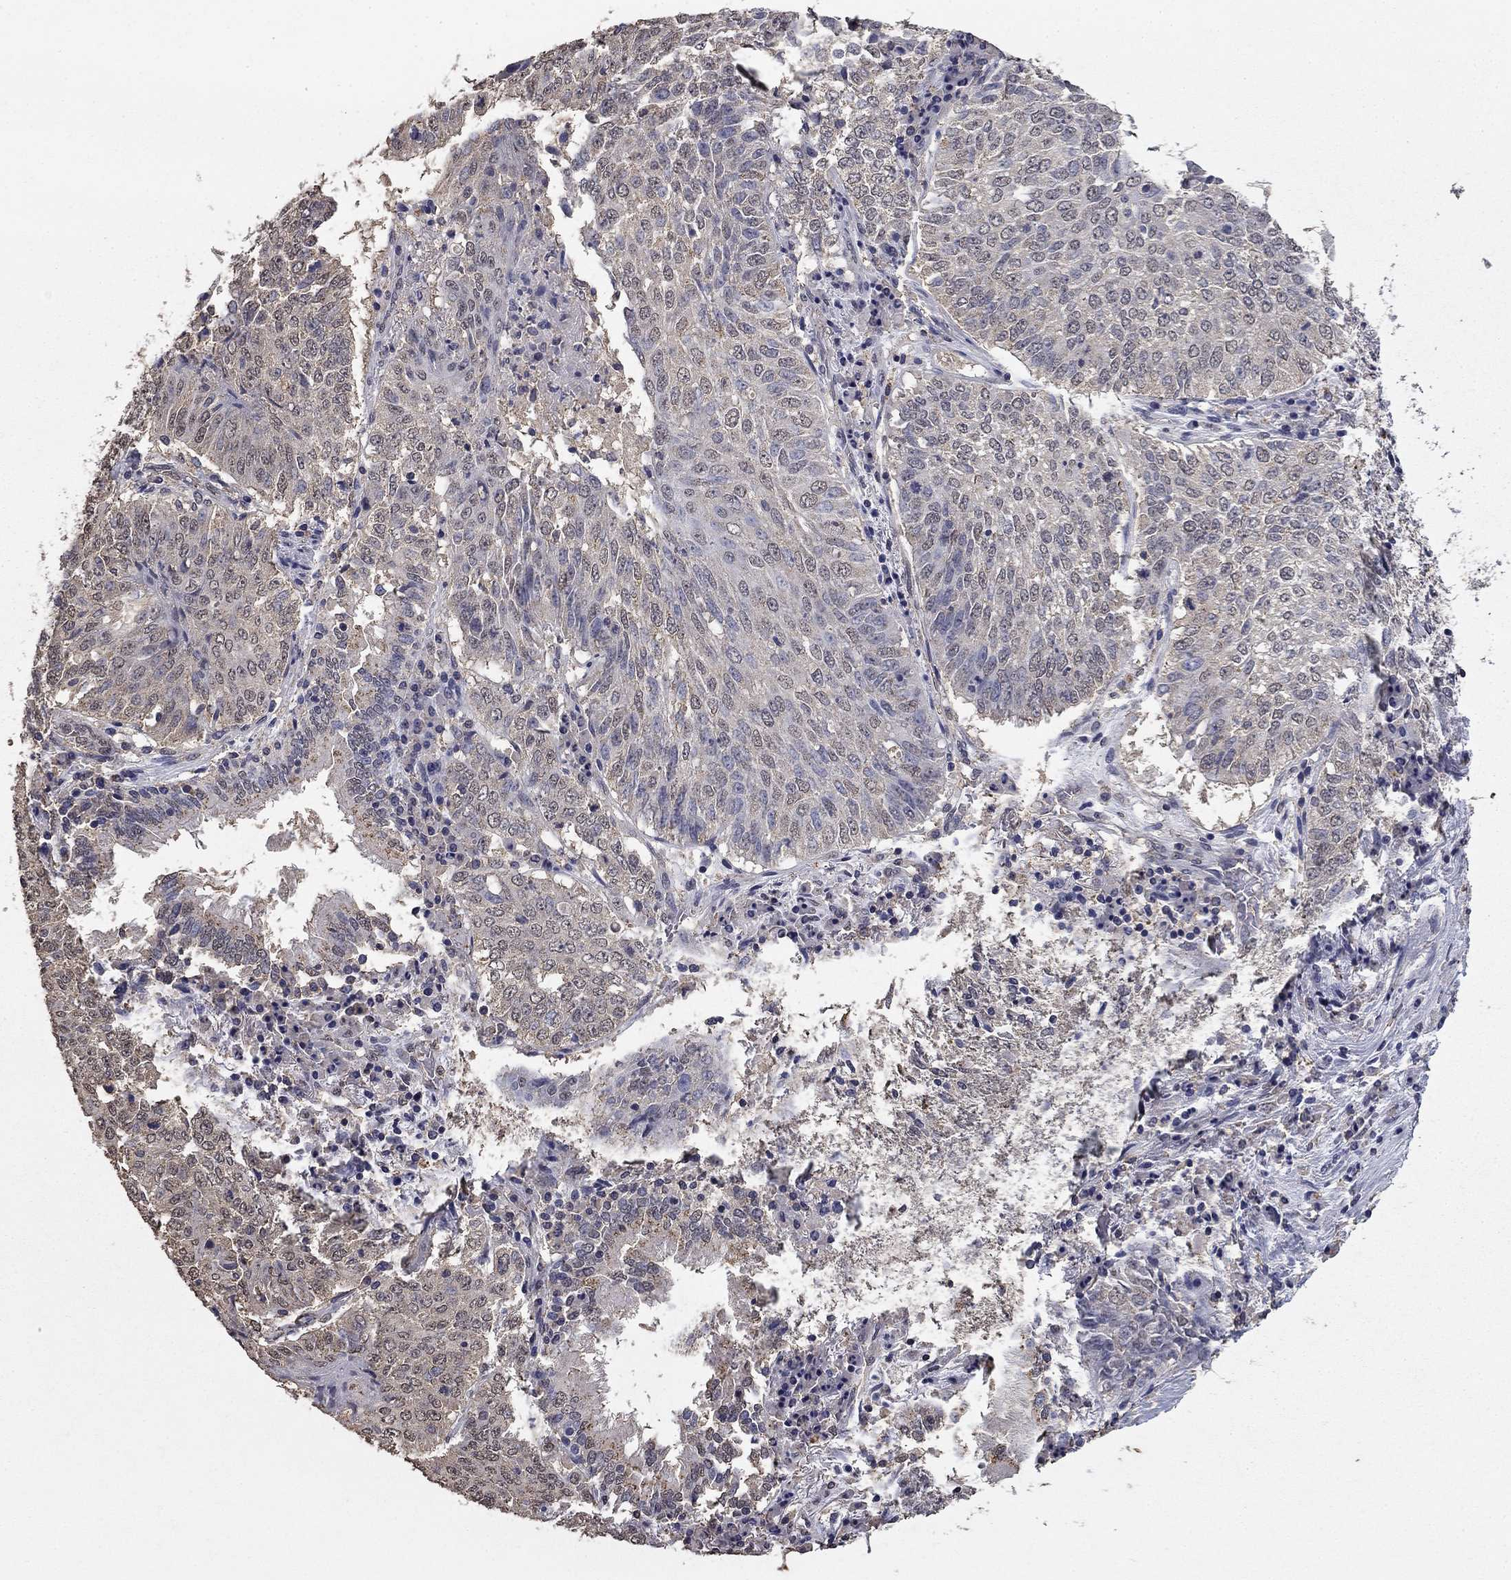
{"staining": {"intensity": "negative", "quantity": "none", "location": "none"}, "tissue": "lung cancer", "cell_type": "Tumor cells", "image_type": "cancer", "snomed": [{"axis": "morphology", "description": "Squamous cell carcinoma, NOS"}, {"axis": "topography", "description": "Lung"}], "caption": "Lung cancer stained for a protein using immunohistochemistry (IHC) reveals no expression tumor cells.", "gene": "MFAP3L", "patient": {"sex": "male", "age": 64}}